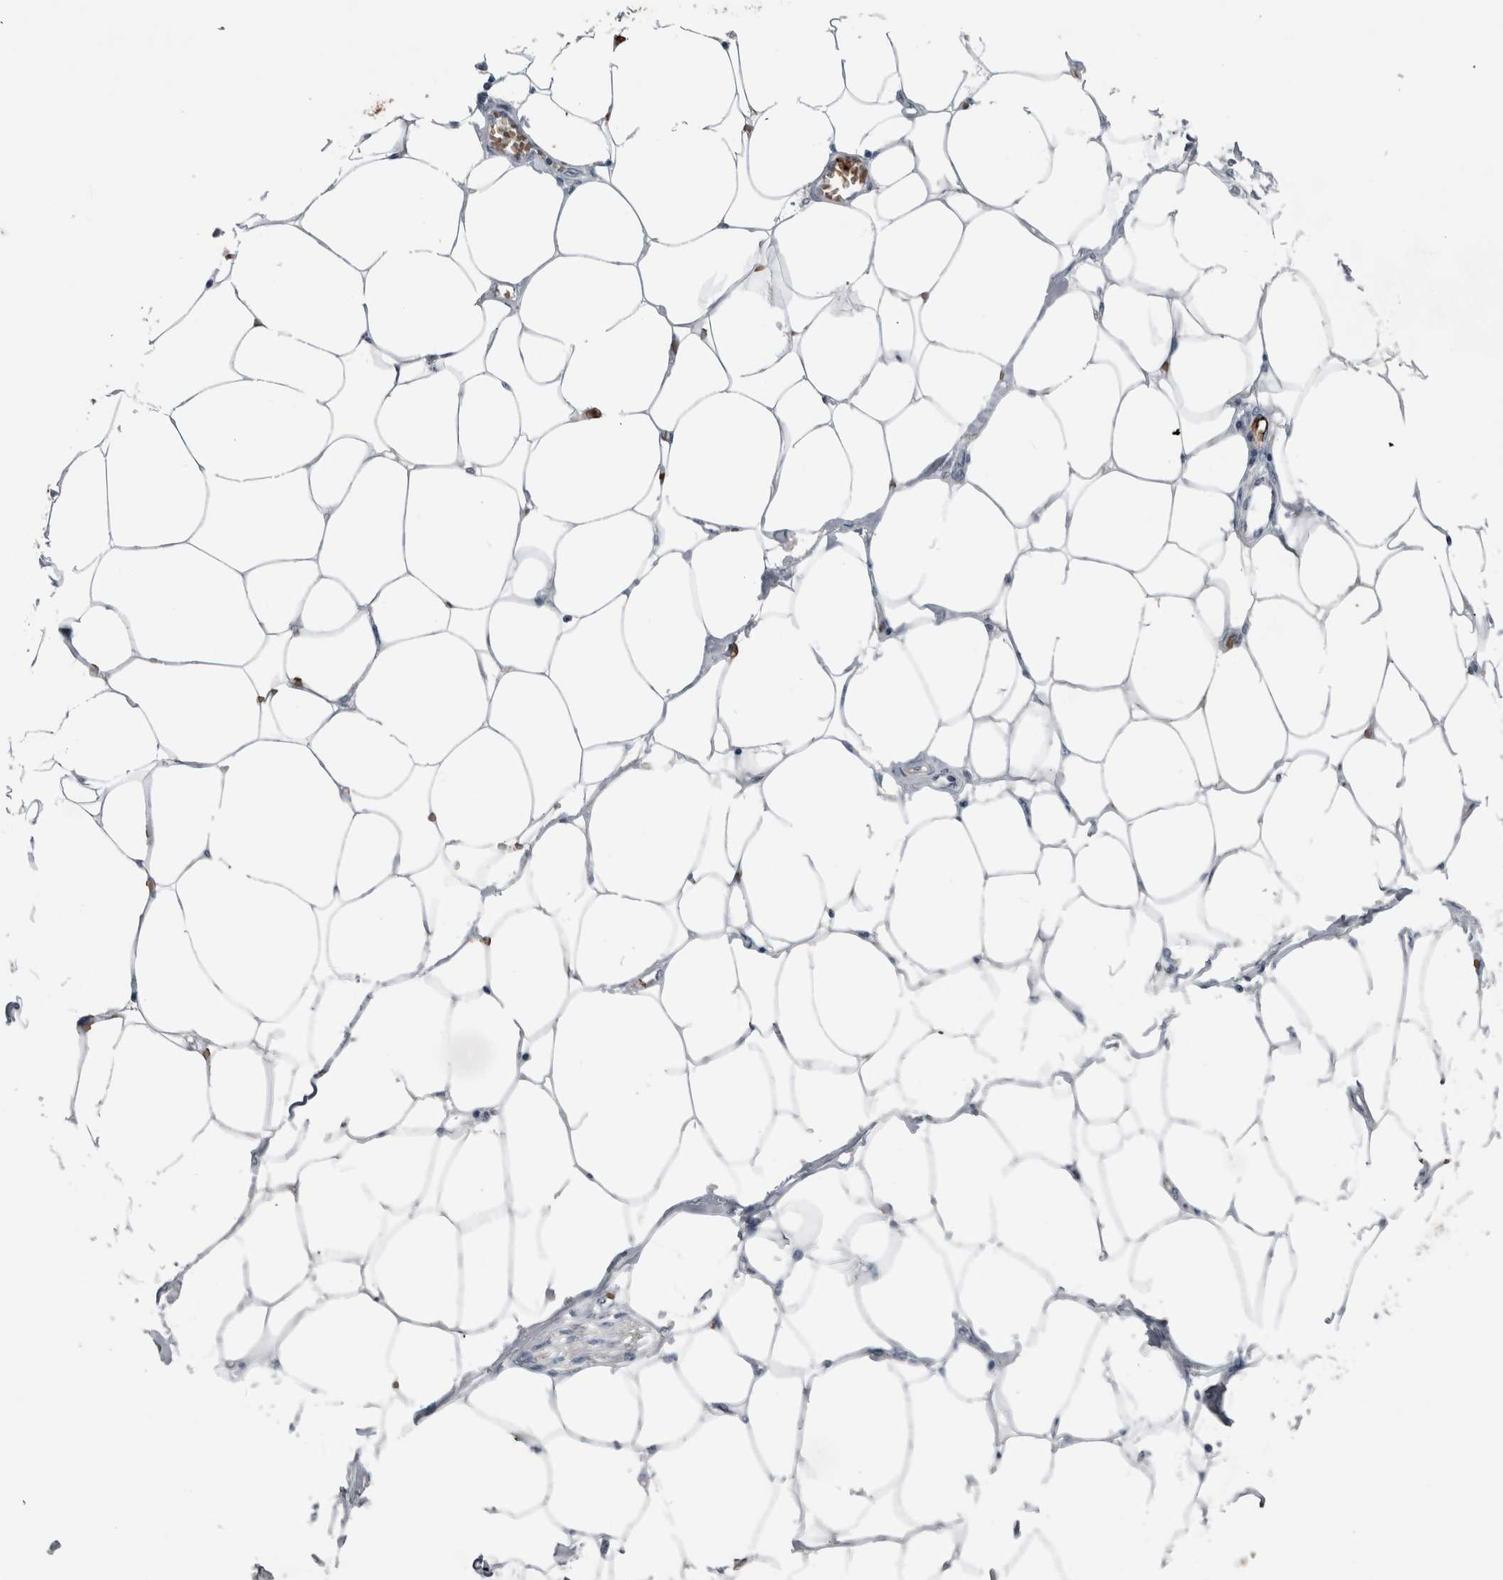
{"staining": {"intensity": "negative", "quantity": "none", "location": "none"}, "tissue": "adipose tissue", "cell_type": "Adipocytes", "image_type": "normal", "snomed": [{"axis": "morphology", "description": "Normal tissue, NOS"}, {"axis": "morphology", "description": "Adenocarcinoma, NOS"}, {"axis": "topography", "description": "Colon"}, {"axis": "topography", "description": "Peripheral nerve tissue"}], "caption": "Photomicrograph shows no protein positivity in adipocytes of unremarkable adipose tissue. (DAB immunohistochemistry, high magnification).", "gene": "SH3GL2", "patient": {"sex": "male", "age": 14}}